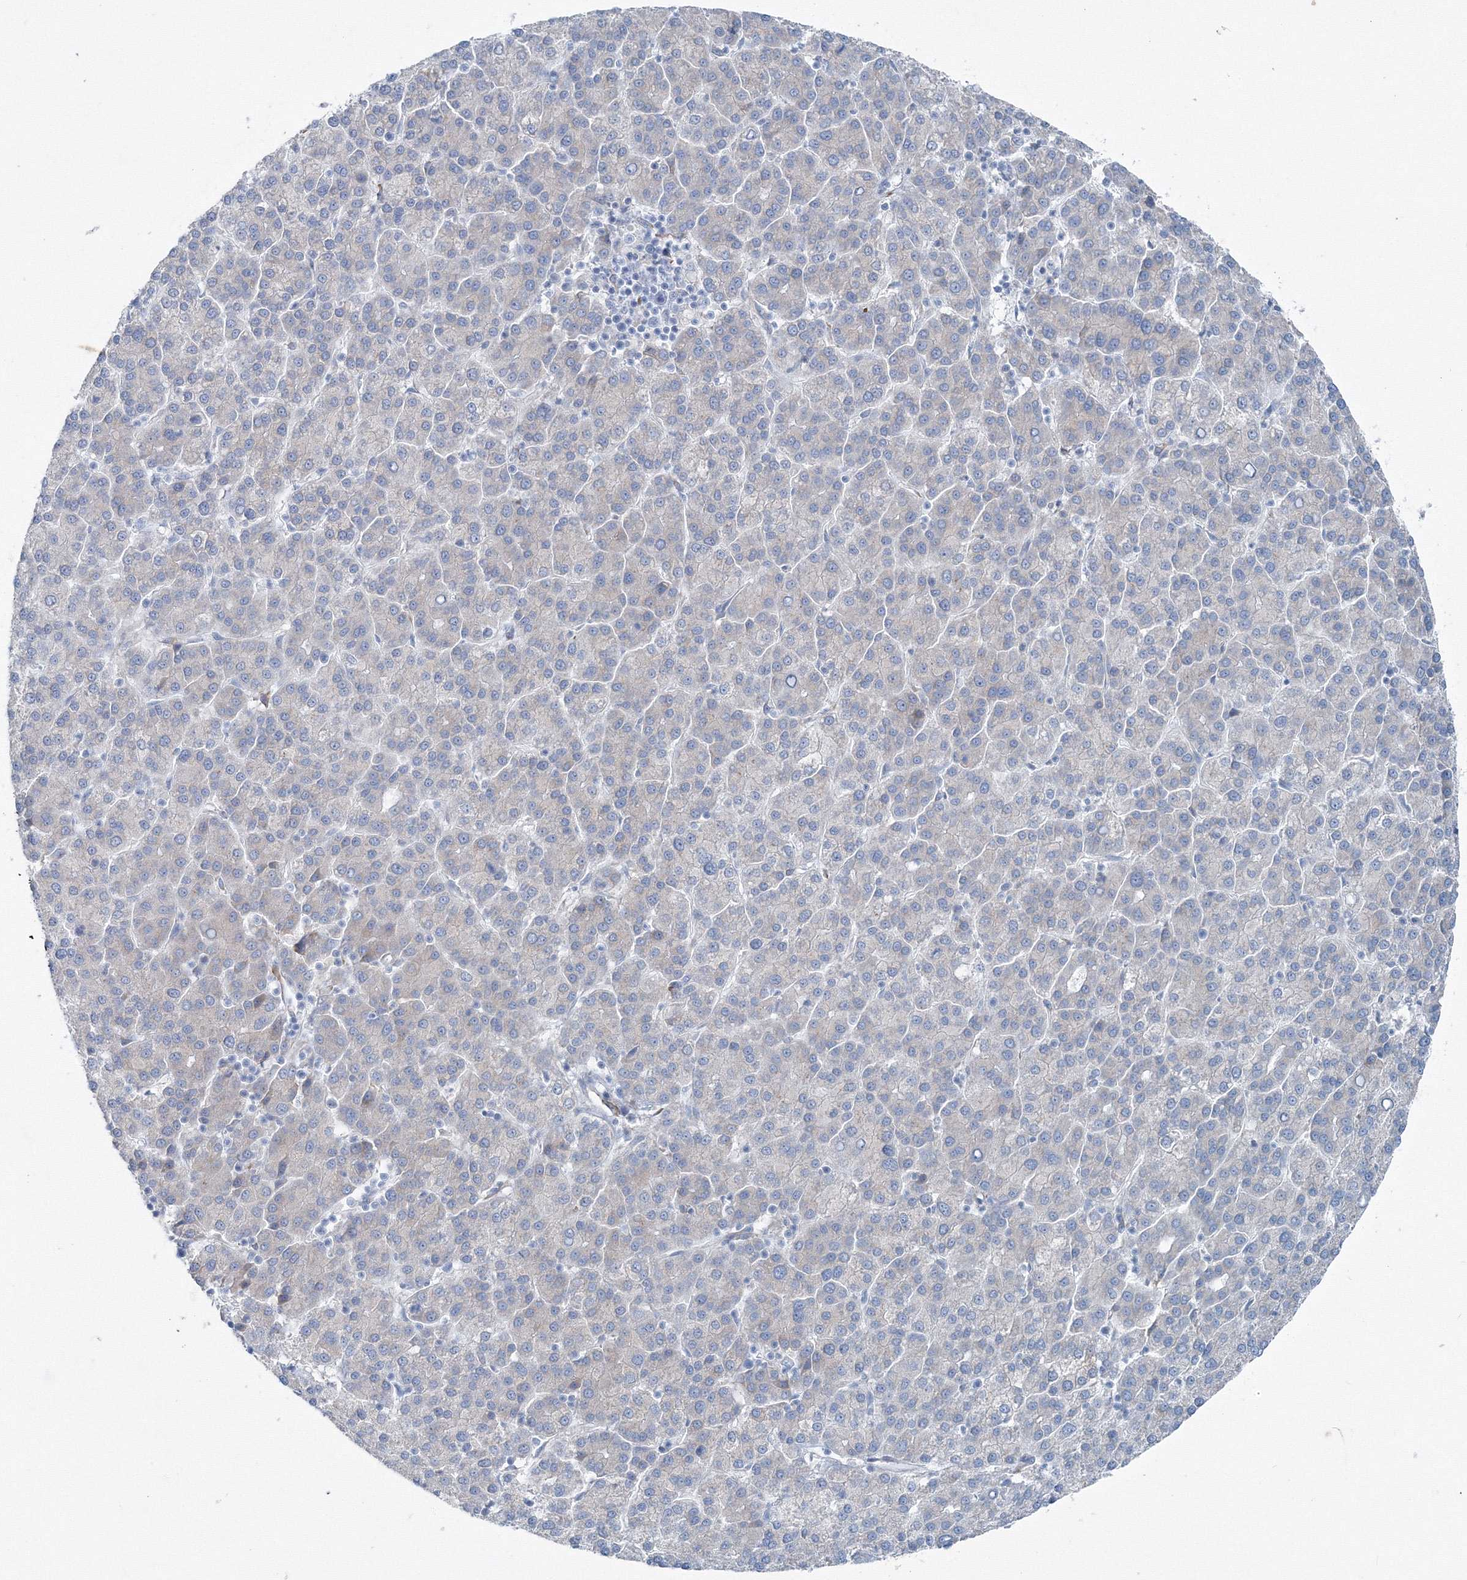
{"staining": {"intensity": "negative", "quantity": "none", "location": "none"}, "tissue": "liver cancer", "cell_type": "Tumor cells", "image_type": "cancer", "snomed": [{"axis": "morphology", "description": "Carcinoma, Hepatocellular, NOS"}, {"axis": "topography", "description": "Liver"}], "caption": "Immunohistochemical staining of human liver cancer (hepatocellular carcinoma) shows no significant staining in tumor cells.", "gene": "RCN1", "patient": {"sex": "female", "age": 58}}